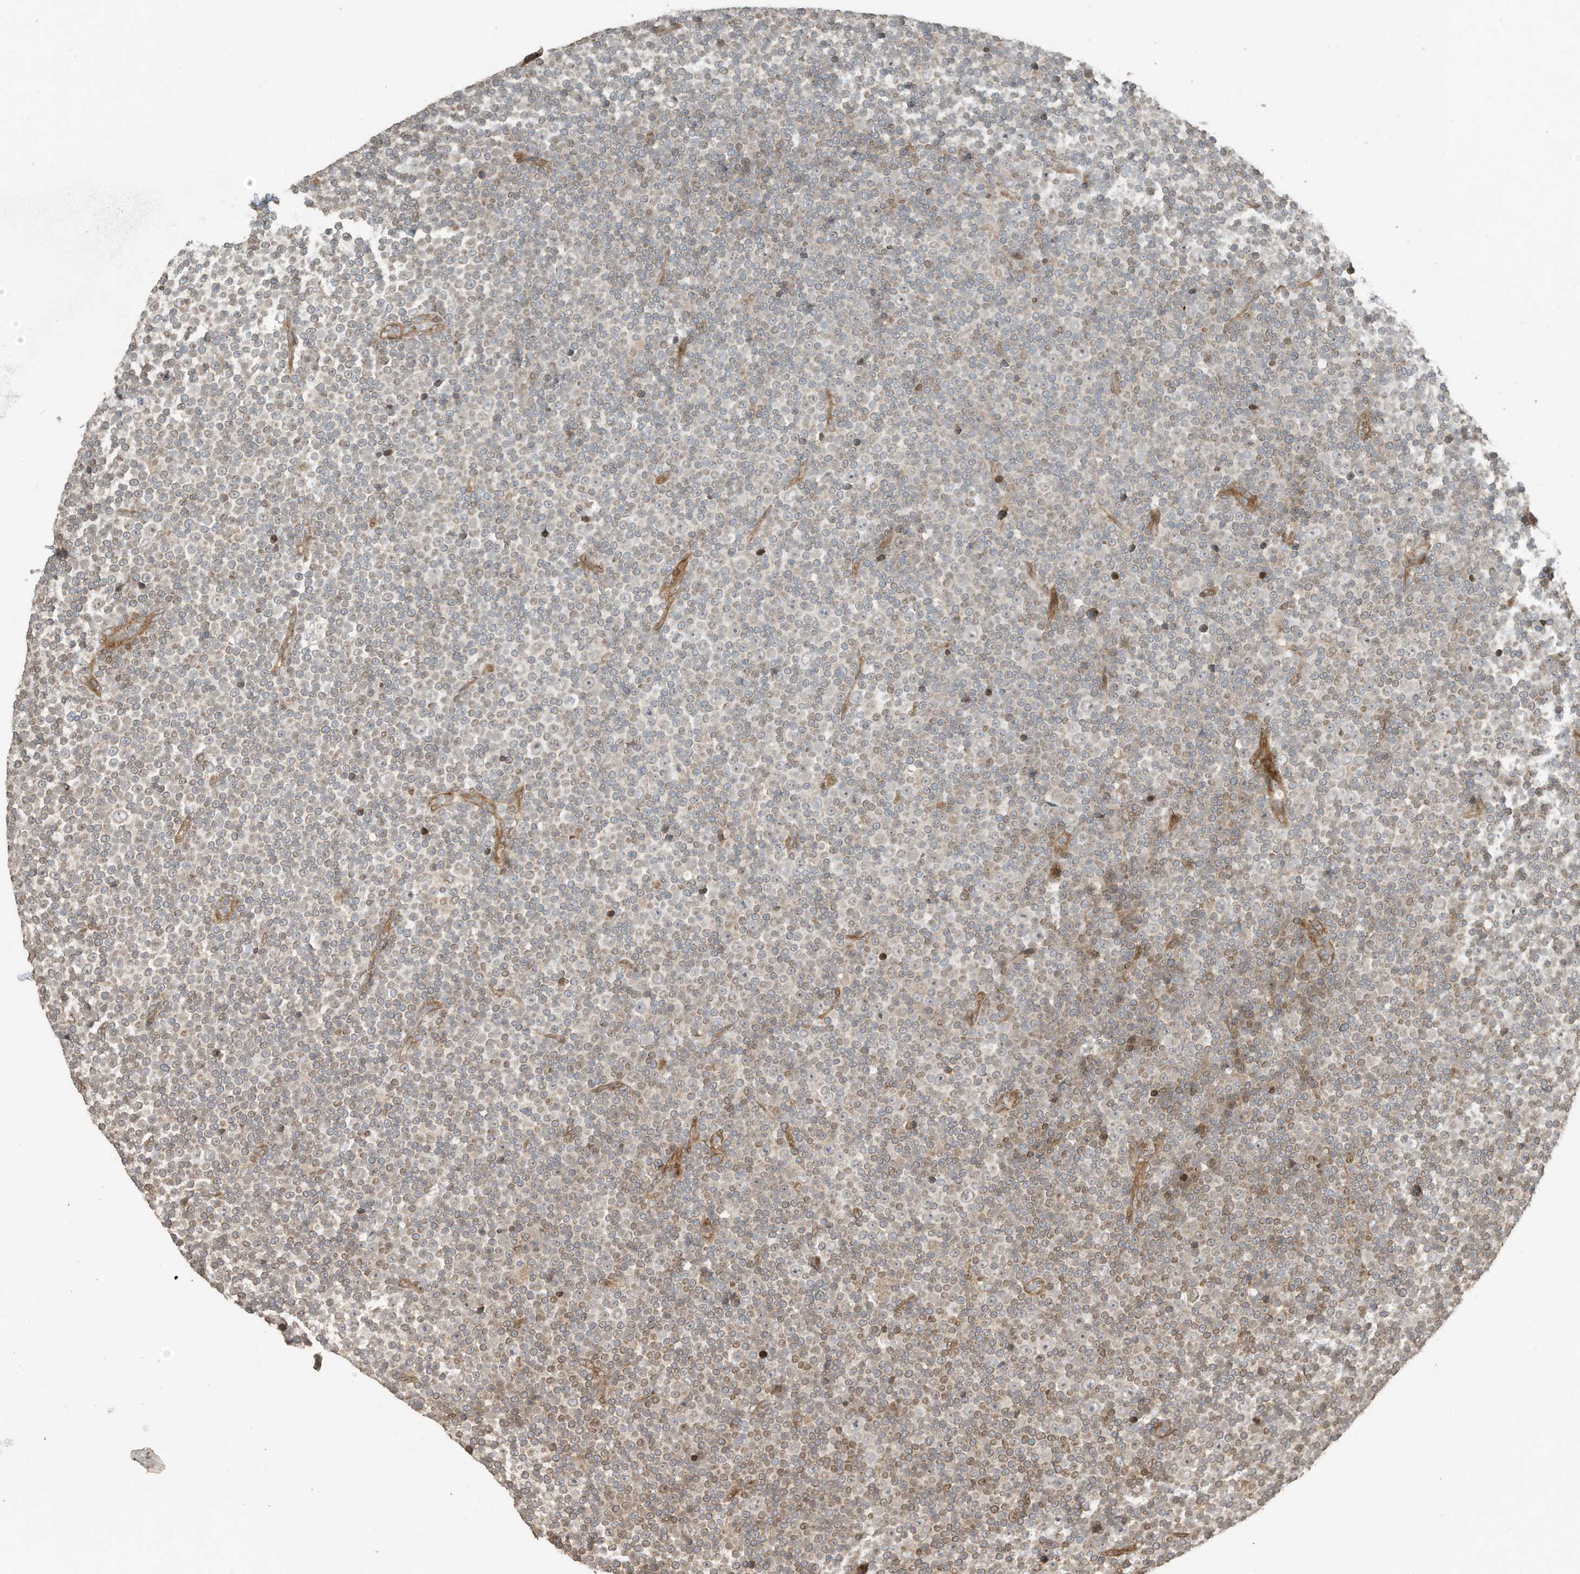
{"staining": {"intensity": "moderate", "quantity": "<25%", "location": "cytoplasmic/membranous"}, "tissue": "lymphoma", "cell_type": "Tumor cells", "image_type": "cancer", "snomed": [{"axis": "morphology", "description": "Malignant lymphoma, non-Hodgkin's type, Low grade"}, {"axis": "topography", "description": "Lymph node"}], "caption": "Lymphoma stained for a protein exhibits moderate cytoplasmic/membranous positivity in tumor cells. Ihc stains the protein in brown and the nuclei are stained blue.", "gene": "ZNF653", "patient": {"sex": "female", "age": 67}}